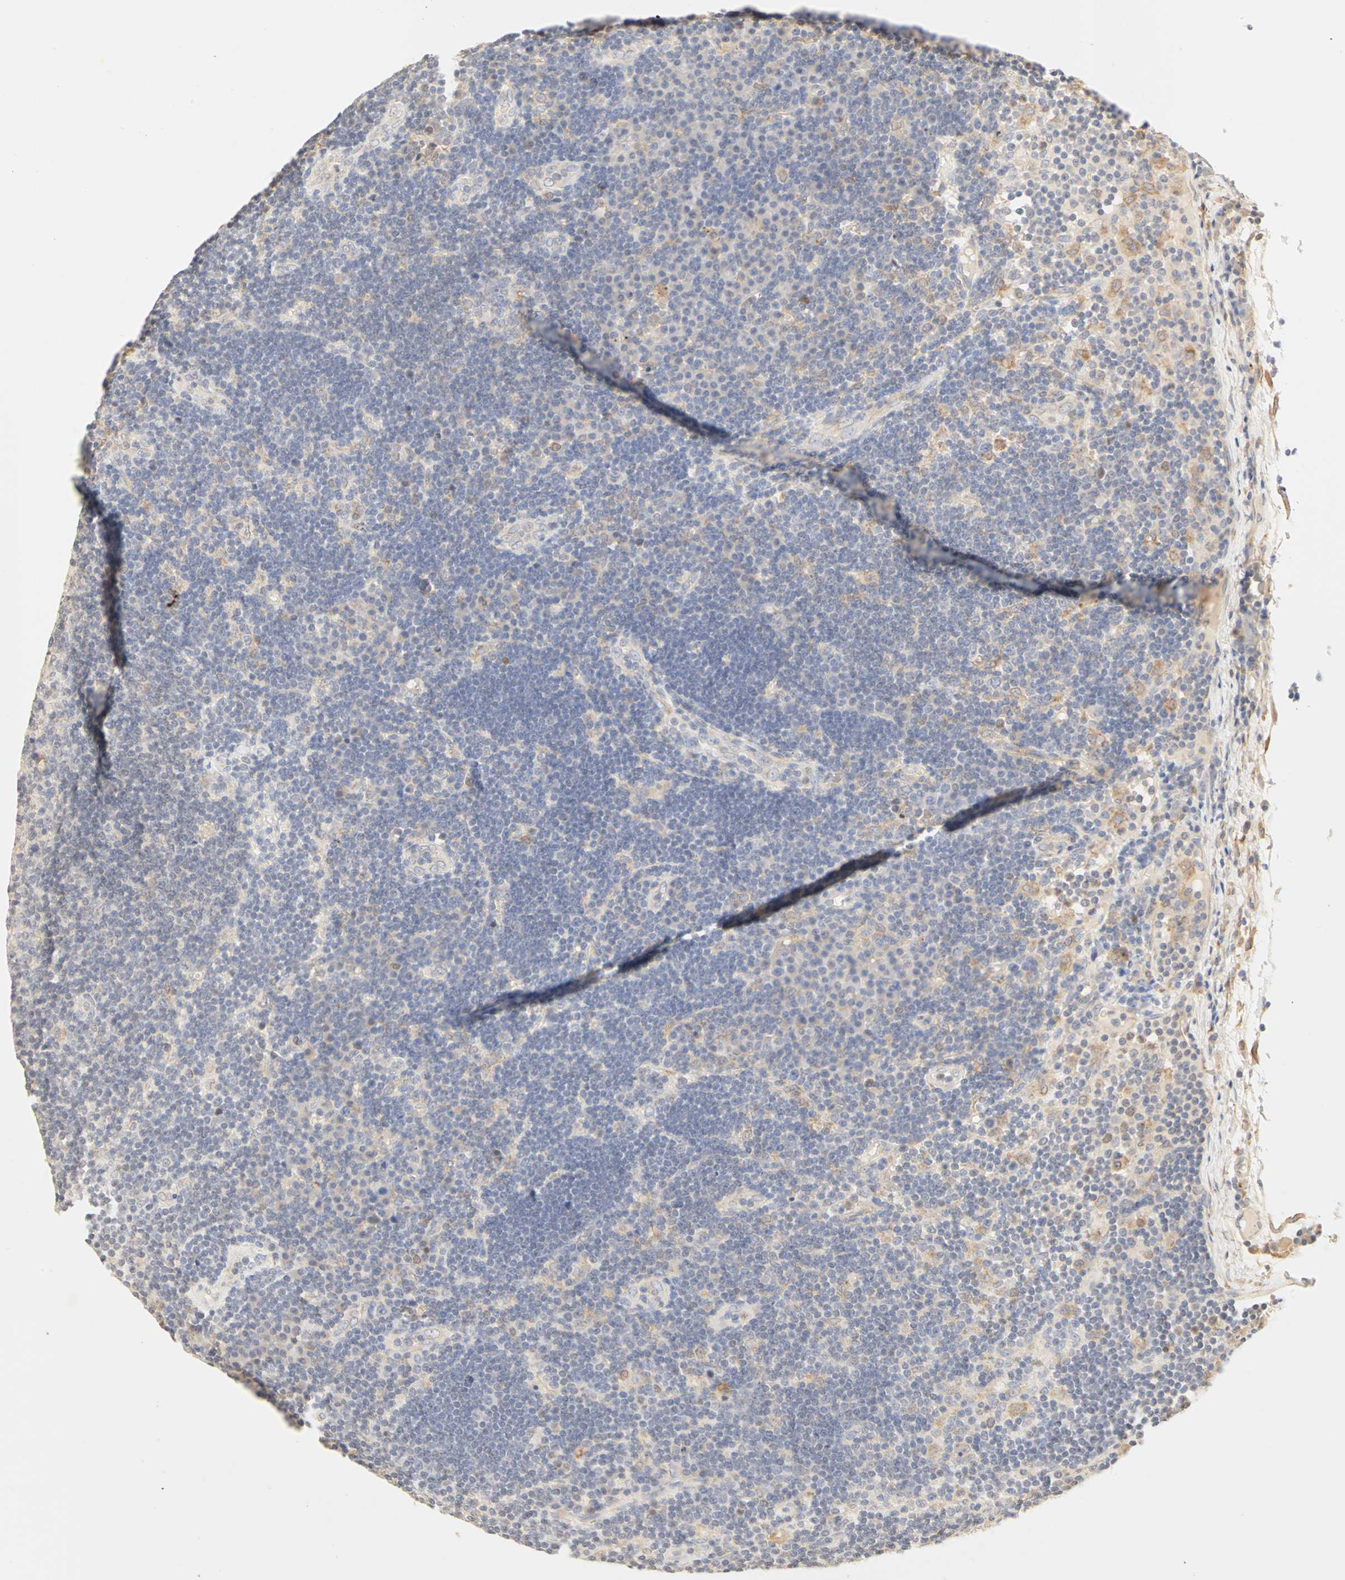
{"staining": {"intensity": "weak", "quantity": "<25%", "location": "cytoplasmic/membranous"}, "tissue": "lymph node", "cell_type": "Germinal center cells", "image_type": "normal", "snomed": [{"axis": "morphology", "description": "Normal tissue, NOS"}, {"axis": "morphology", "description": "Squamous cell carcinoma, metastatic, NOS"}, {"axis": "topography", "description": "Lymph node"}], "caption": "IHC image of benign human lymph node stained for a protein (brown), which shows no staining in germinal center cells. (Stains: DAB (3,3'-diaminobenzidine) IHC with hematoxylin counter stain, Microscopy: brightfield microscopy at high magnification).", "gene": "GNRH2", "patient": {"sex": "female", "age": 53}}